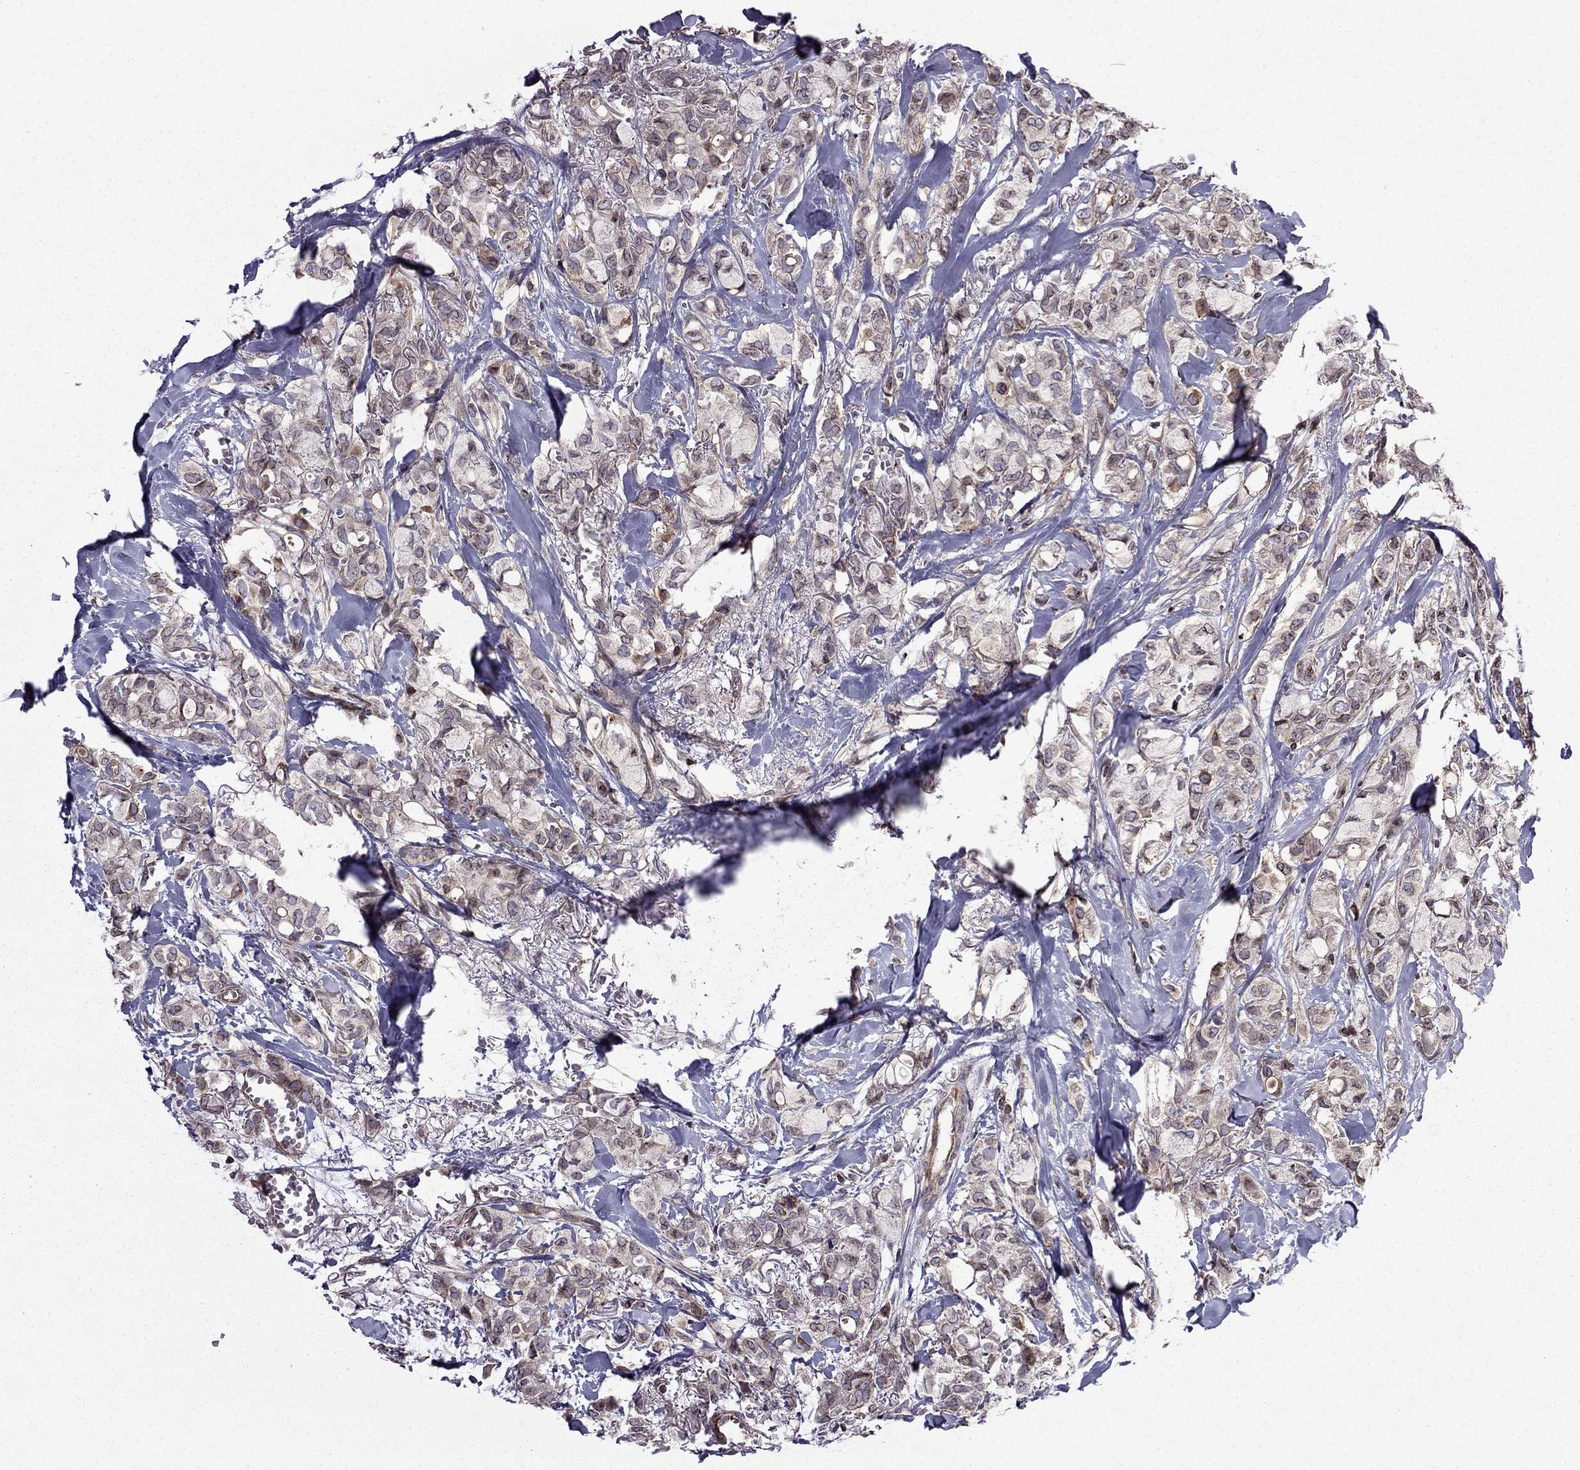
{"staining": {"intensity": "weak", "quantity": ">75%", "location": "cytoplasmic/membranous"}, "tissue": "breast cancer", "cell_type": "Tumor cells", "image_type": "cancer", "snomed": [{"axis": "morphology", "description": "Duct carcinoma"}, {"axis": "topography", "description": "Breast"}], "caption": "Brown immunohistochemical staining in breast cancer (infiltrating ductal carcinoma) reveals weak cytoplasmic/membranous staining in approximately >75% of tumor cells.", "gene": "CDC42BPA", "patient": {"sex": "female", "age": 85}}